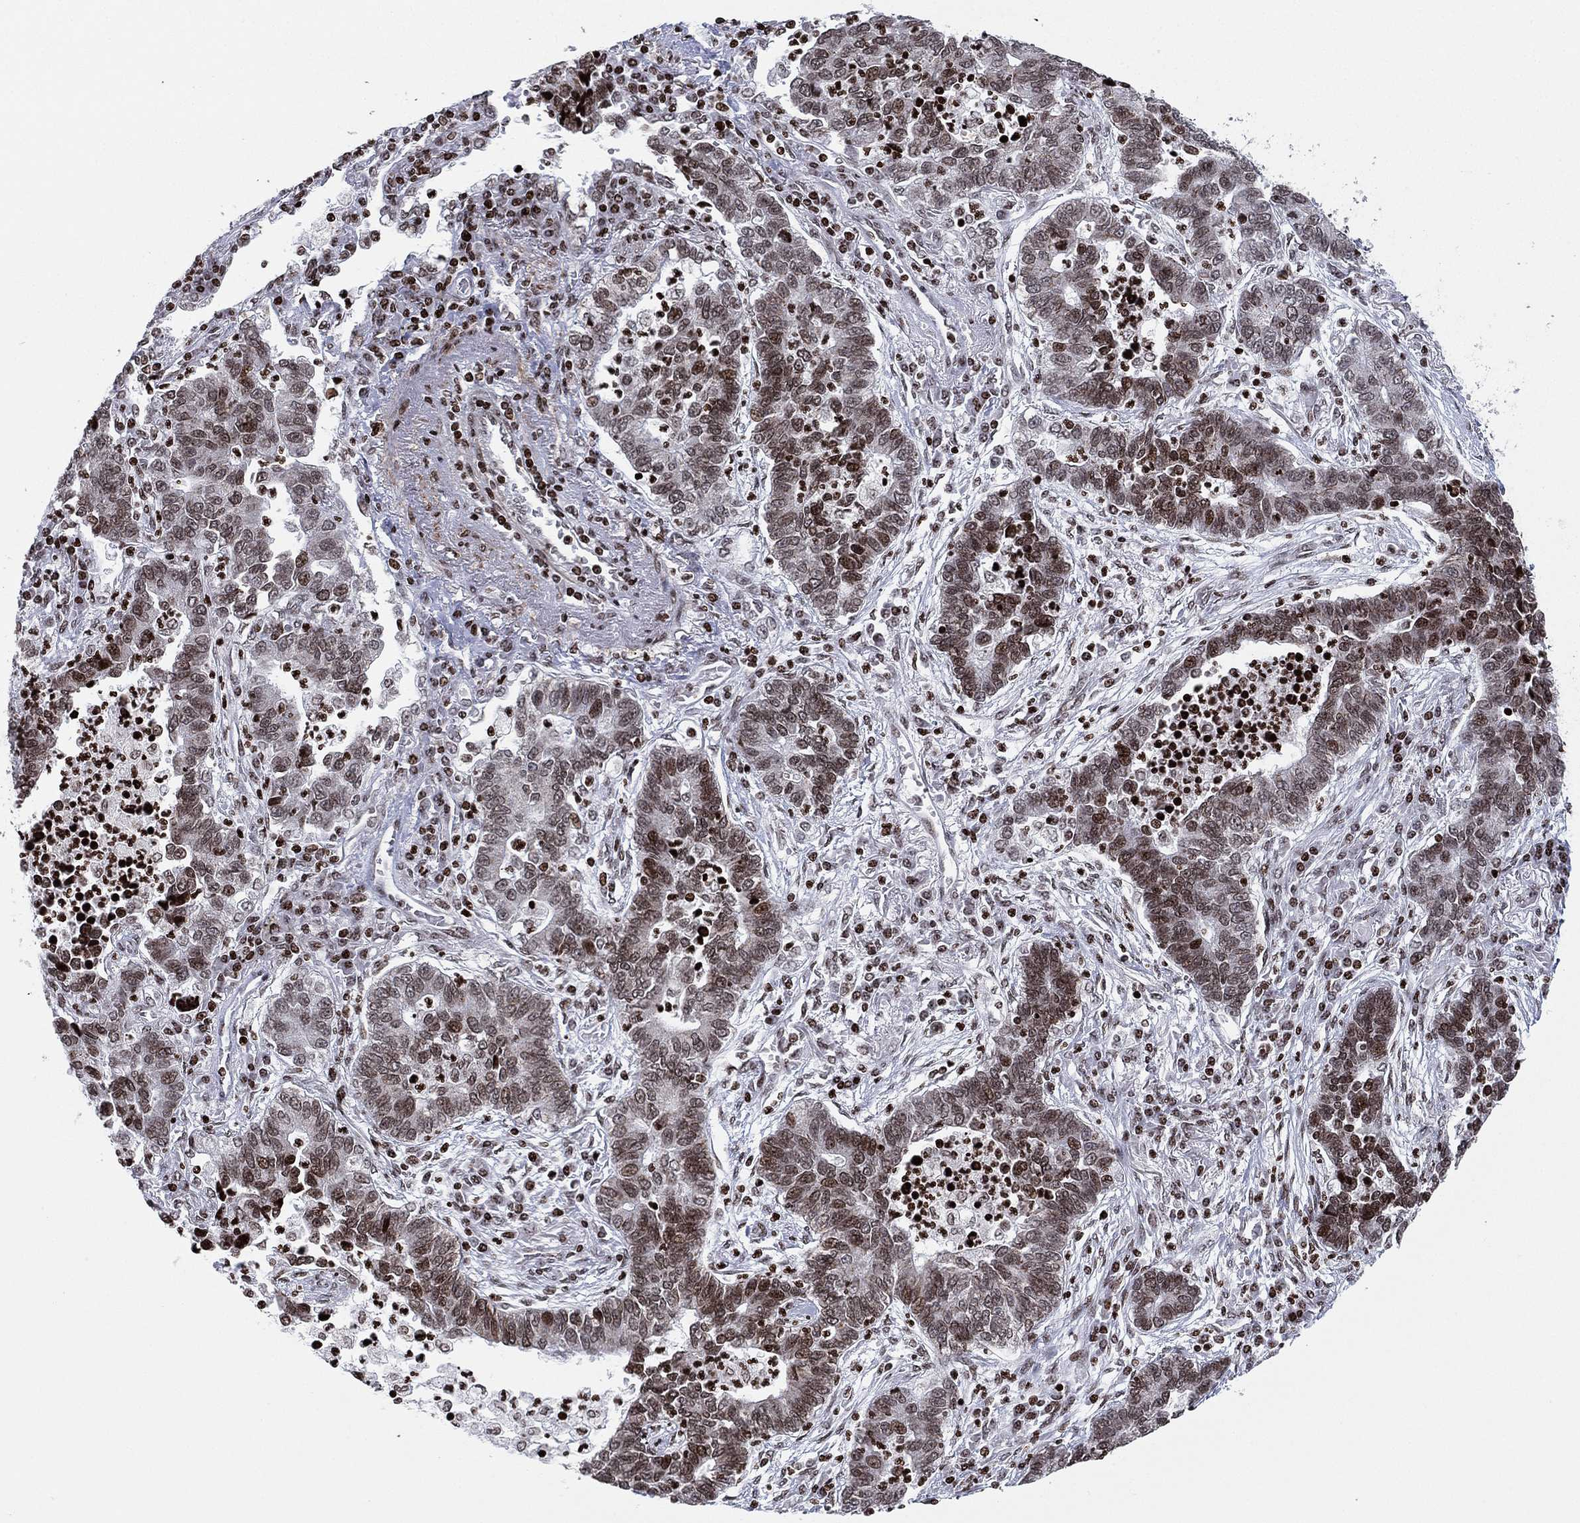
{"staining": {"intensity": "moderate", "quantity": "<25%", "location": "nuclear"}, "tissue": "lung cancer", "cell_type": "Tumor cells", "image_type": "cancer", "snomed": [{"axis": "morphology", "description": "Adenocarcinoma, NOS"}, {"axis": "topography", "description": "Lung"}], "caption": "Brown immunohistochemical staining in adenocarcinoma (lung) reveals moderate nuclear positivity in about <25% of tumor cells.", "gene": "MFSD14A", "patient": {"sex": "female", "age": 57}}